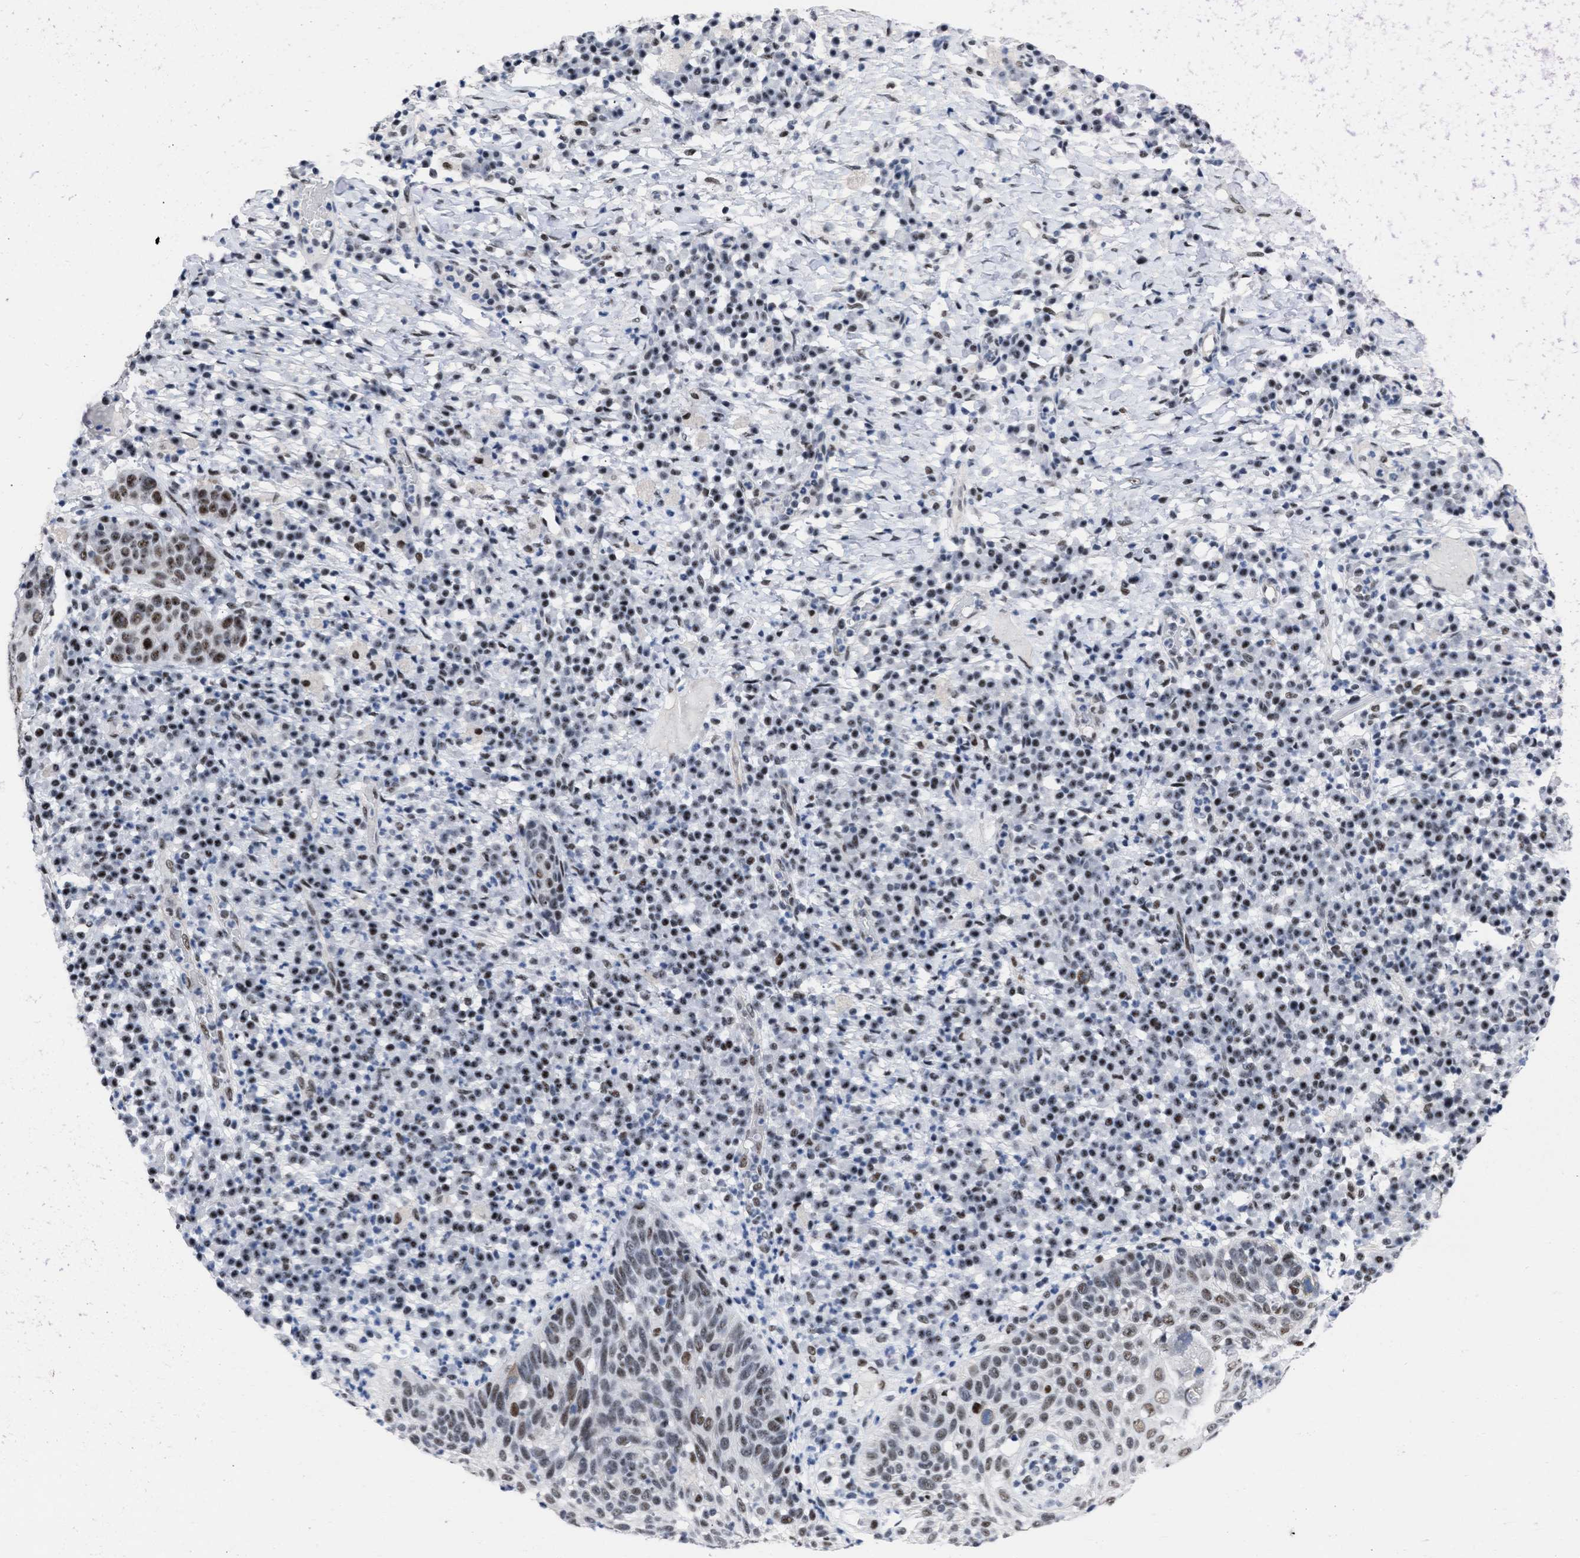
{"staining": {"intensity": "strong", "quantity": ">75%", "location": "nuclear"}, "tissue": "skin cancer", "cell_type": "Tumor cells", "image_type": "cancer", "snomed": [{"axis": "morphology", "description": "Squamous cell carcinoma in situ, NOS"}, {"axis": "morphology", "description": "Squamous cell carcinoma, NOS"}, {"axis": "topography", "description": "Skin"}], "caption": "Tumor cells reveal high levels of strong nuclear expression in approximately >75% of cells in human skin cancer.", "gene": "DDX41", "patient": {"sex": "male", "age": 93}}